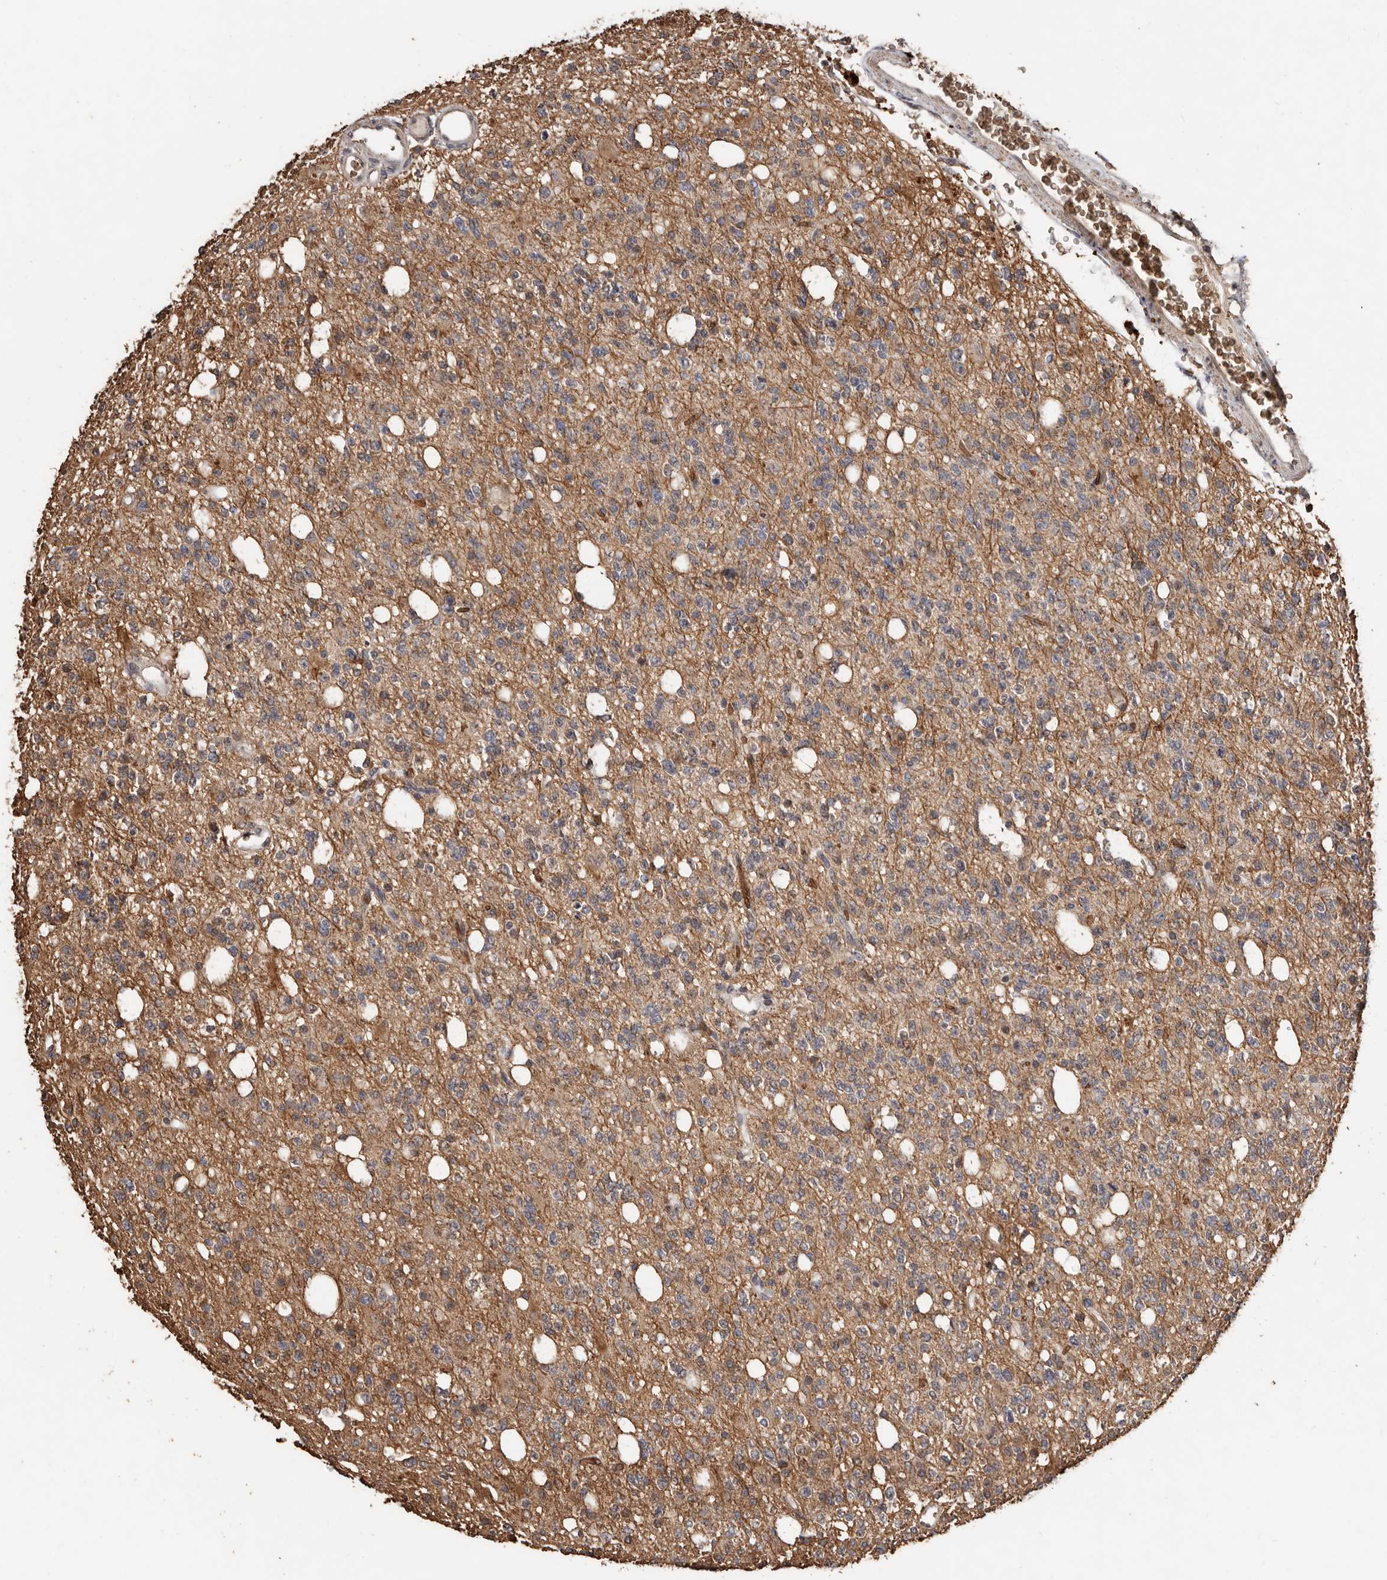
{"staining": {"intensity": "weak", "quantity": "25%-75%", "location": "cytoplasmic/membranous"}, "tissue": "glioma", "cell_type": "Tumor cells", "image_type": "cancer", "snomed": [{"axis": "morphology", "description": "Glioma, malignant, High grade"}, {"axis": "topography", "description": "Brain"}], "caption": "Tumor cells display weak cytoplasmic/membranous staining in about 25%-75% of cells in glioma. (brown staining indicates protein expression, while blue staining denotes nuclei).", "gene": "GRAMD2A", "patient": {"sex": "female", "age": 62}}